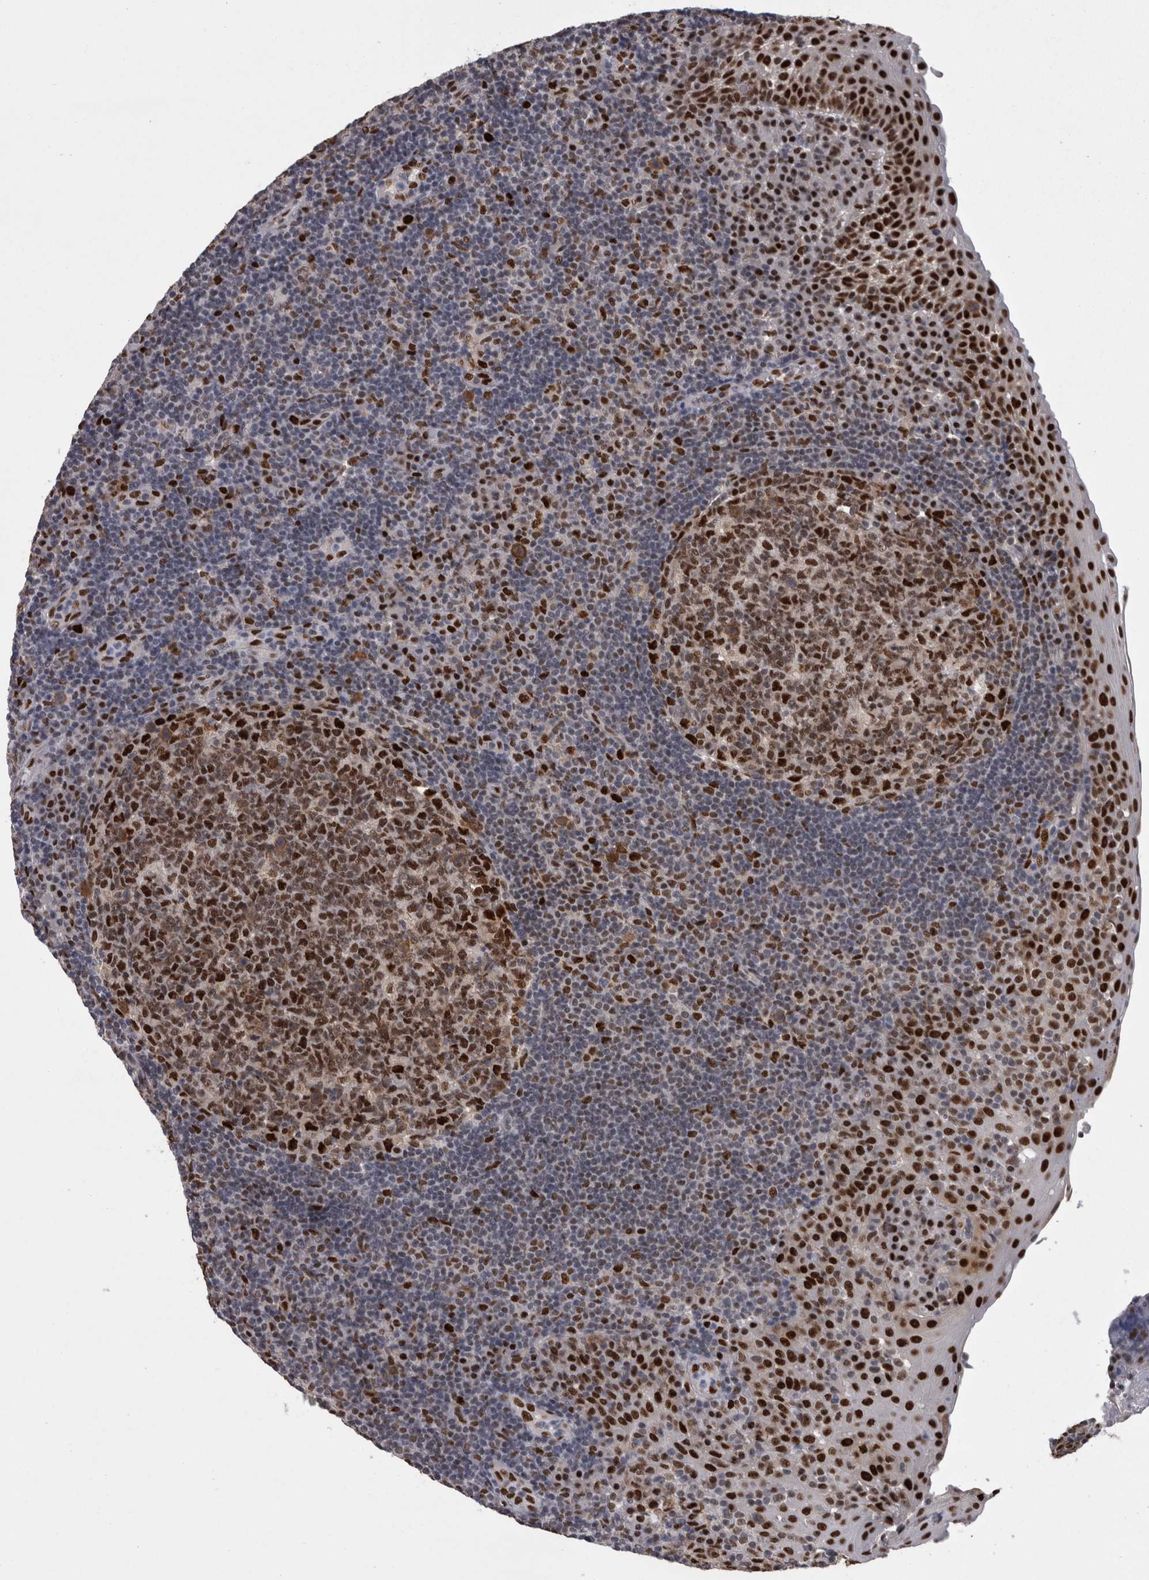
{"staining": {"intensity": "strong", "quantity": ">75%", "location": "cytoplasmic/membranous,nuclear"}, "tissue": "tonsil", "cell_type": "Germinal center cells", "image_type": "normal", "snomed": [{"axis": "morphology", "description": "Normal tissue, NOS"}, {"axis": "topography", "description": "Tonsil"}], "caption": "A photomicrograph of tonsil stained for a protein reveals strong cytoplasmic/membranous,nuclear brown staining in germinal center cells.", "gene": "C1orf54", "patient": {"sex": "female", "age": 40}}